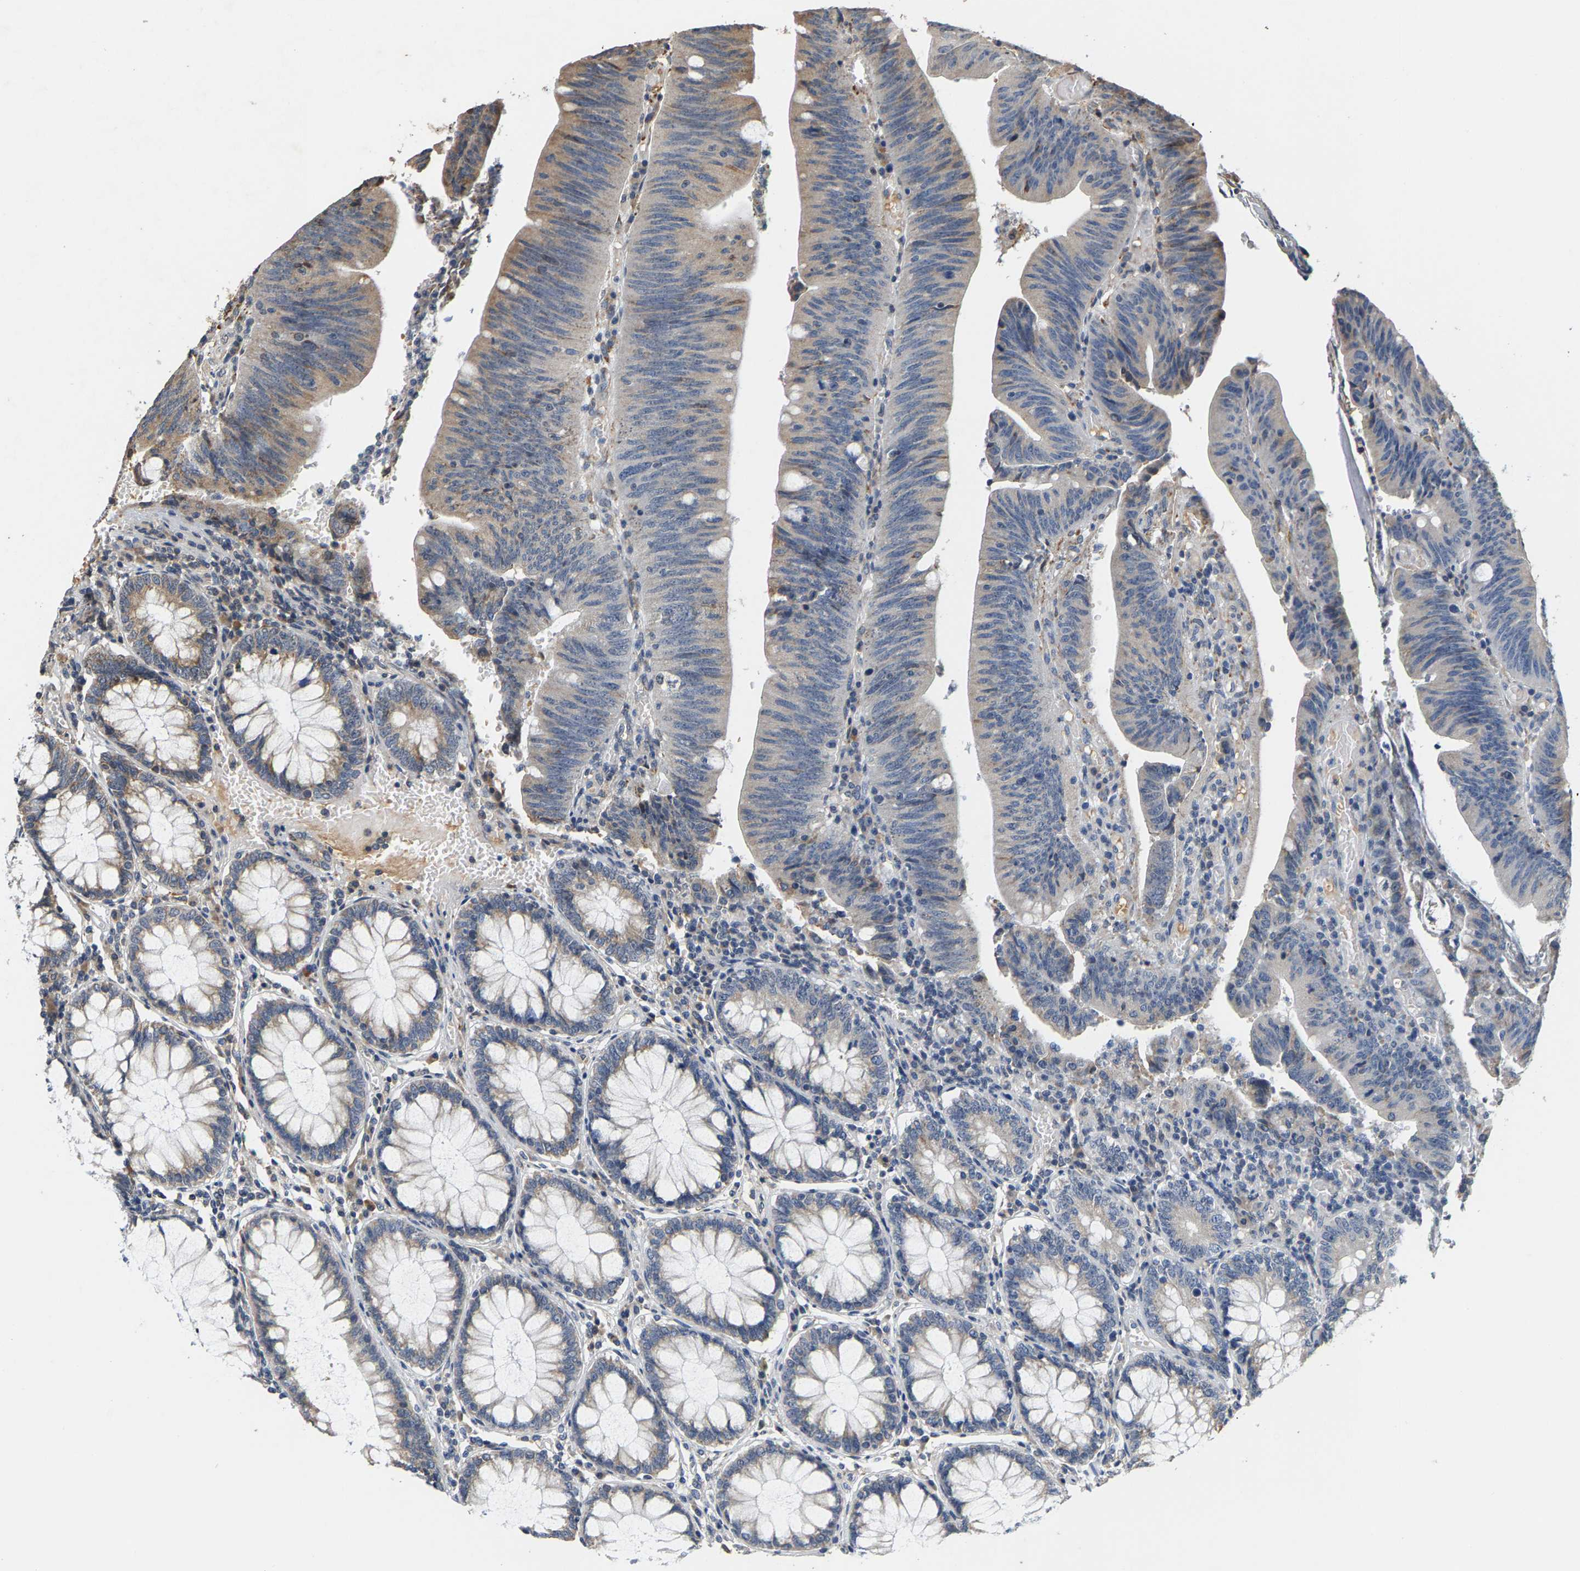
{"staining": {"intensity": "weak", "quantity": "25%-75%", "location": "cytoplasmic/membranous"}, "tissue": "colorectal cancer", "cell_type": "Tumor cells", "image_type": "cancer", "snomed": [{"axis": "morphology", "description": "Normal tissue, NOS"}, {"axis": "morphology", "description": "Adenocarcinoma, NOS"}, {"axis": "topography", "description": "Rectum"}], "caption": "Brown immunohistochemical staining in colorectal cancer (adenocarcinoma) demonstrates weak cytoplasmic/membranous staining in approximately 25%-75% of tumor cells.", "gene": "CIDEC", "patient": {"sex": "female", "age": 66}}